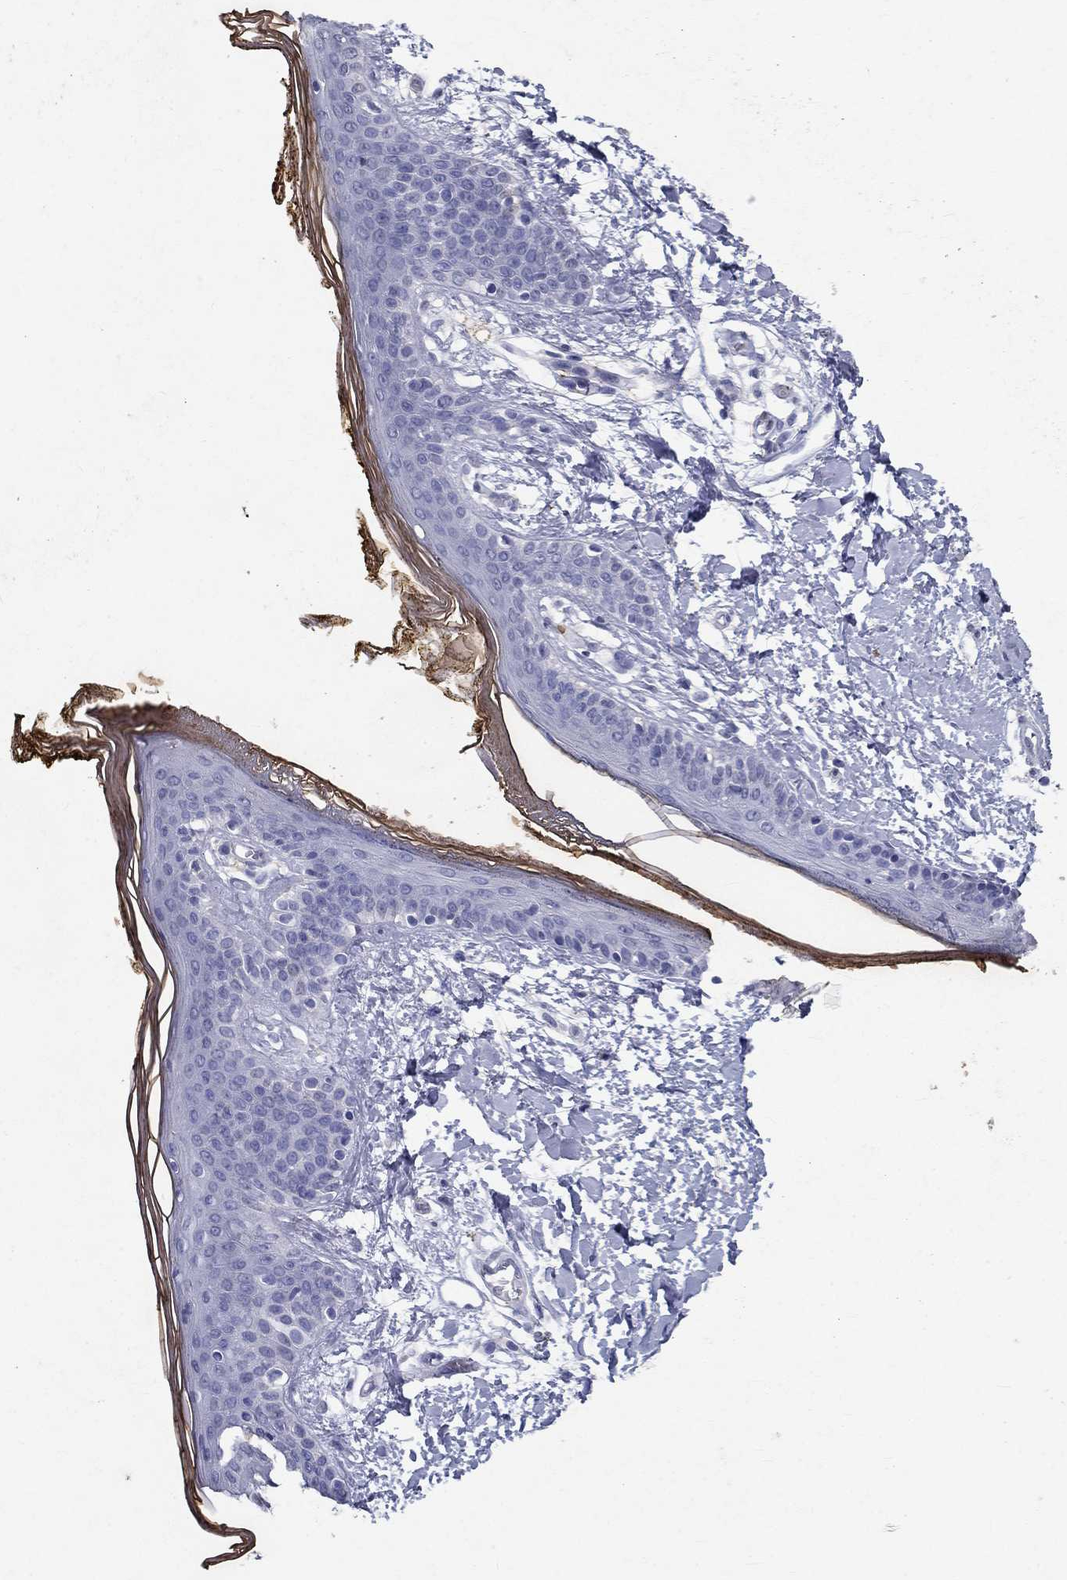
{"staining": {"intensity": "negative", "quantity": "none", "location": "none"}, "tissue": "skin", "cell_type": "Fibroblasts", "image_type": "normal", "snomed": [{"axis": "morphology", "description": "Normal tissue, NOS"}, {"axis": "topography", "description": "Skin"}], "caption": "Fibroblasts show no significant protein staining in benign skin.", "gene": "IGSF8", "patient": {"sex": "female", "age": 34}}